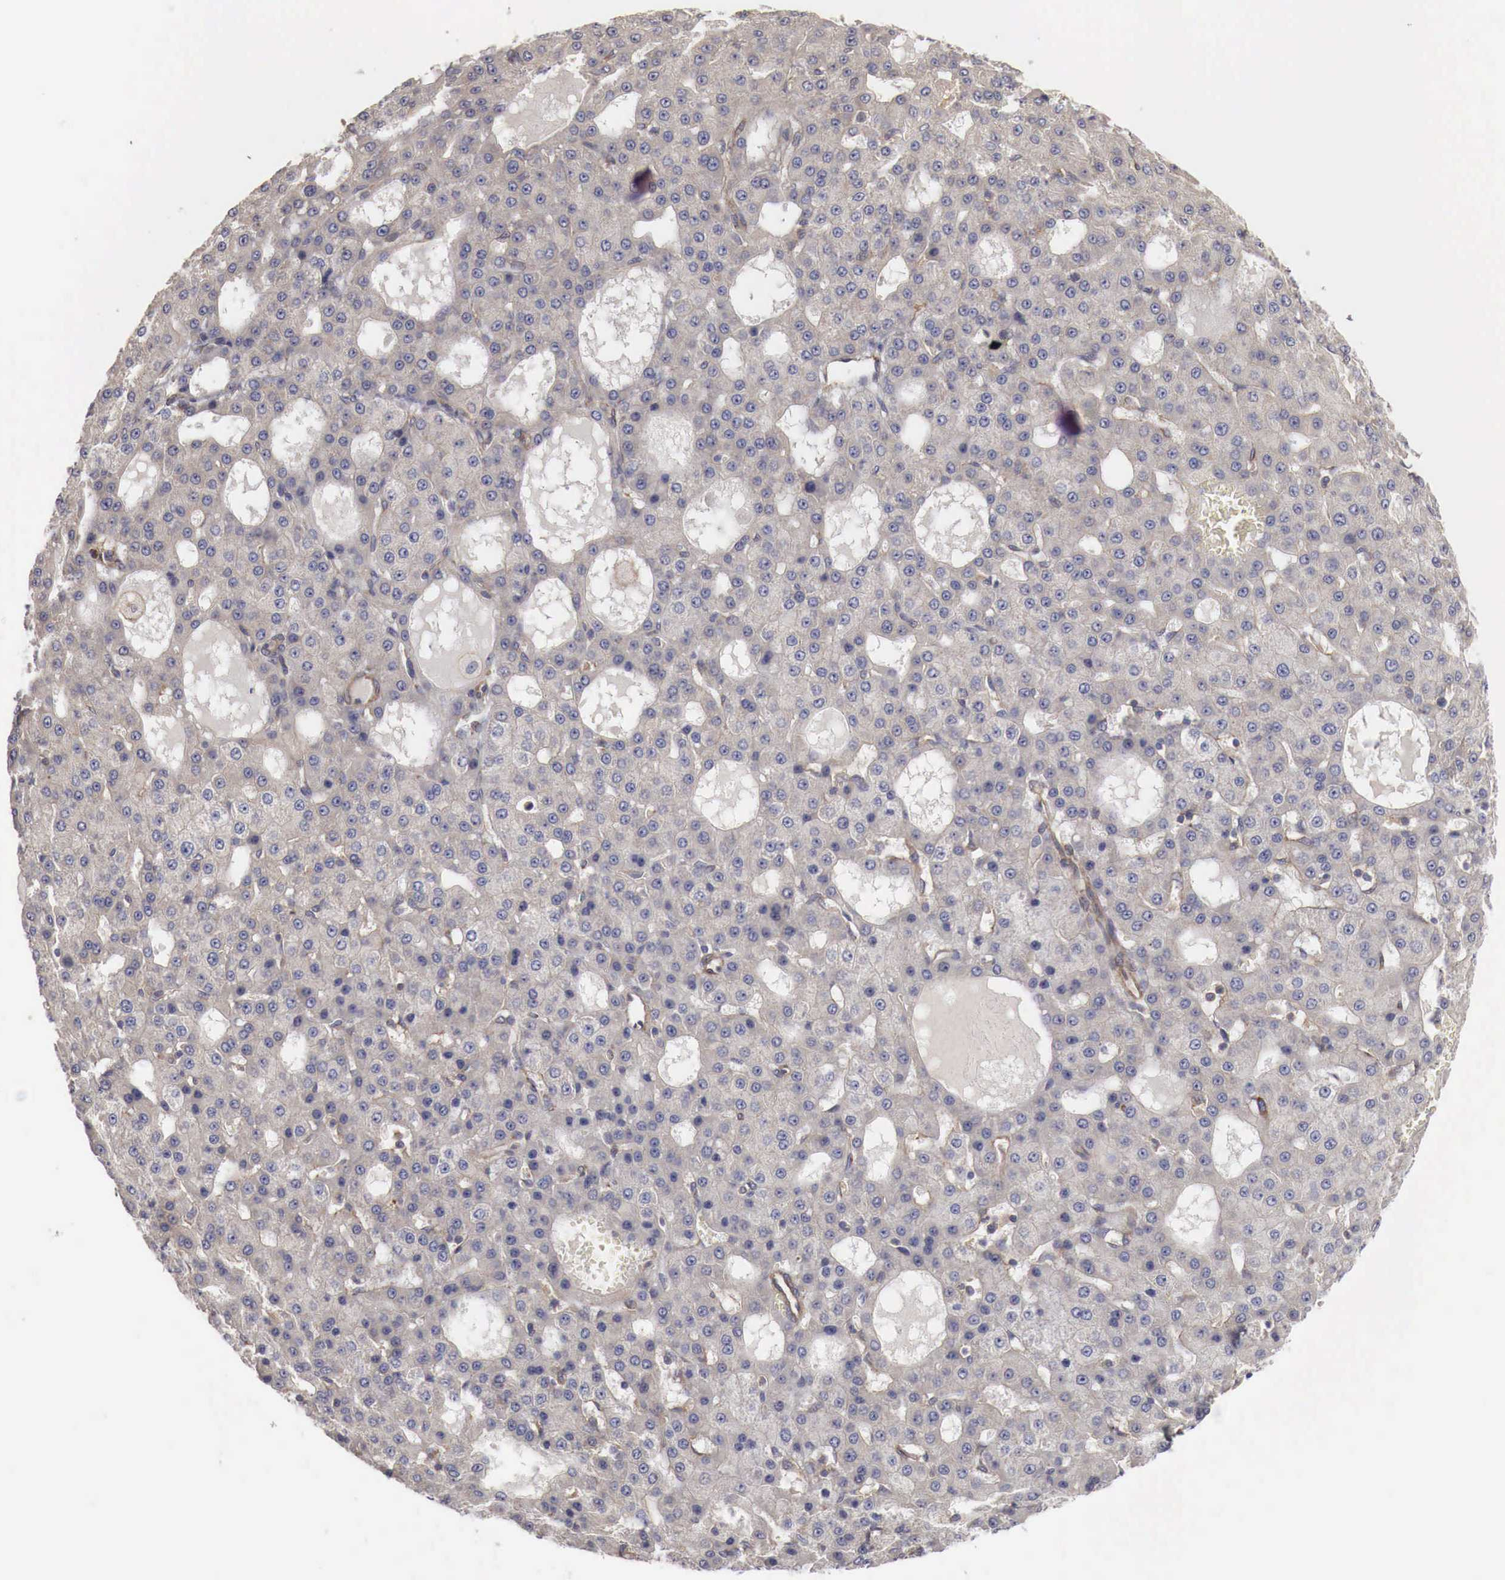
{"staining": {"intensity": "weak", "quantity": ">75%", "location": "cytoplasmic/membranous"}, "tissue": "liver cancer", "cell_type": "Tumor cells", "image_type": "cancer", "snomed": [{"axis": "morphology", "description": "Carcinoma, Hepatocellular, NOS"}, {"axis": "topography", "description": "Liver"}], "caption": "IHC image of neoplastic tissue: liver cancer stained using IHC reveals low levels of weak protein expression localized specifically in the cytoplasmic/membranous of tumor cells, appearing as a cytoplasmic/membranous brown color.", "gene": "ARMCX4", "patient": {"sex": "male", "age": 47}}